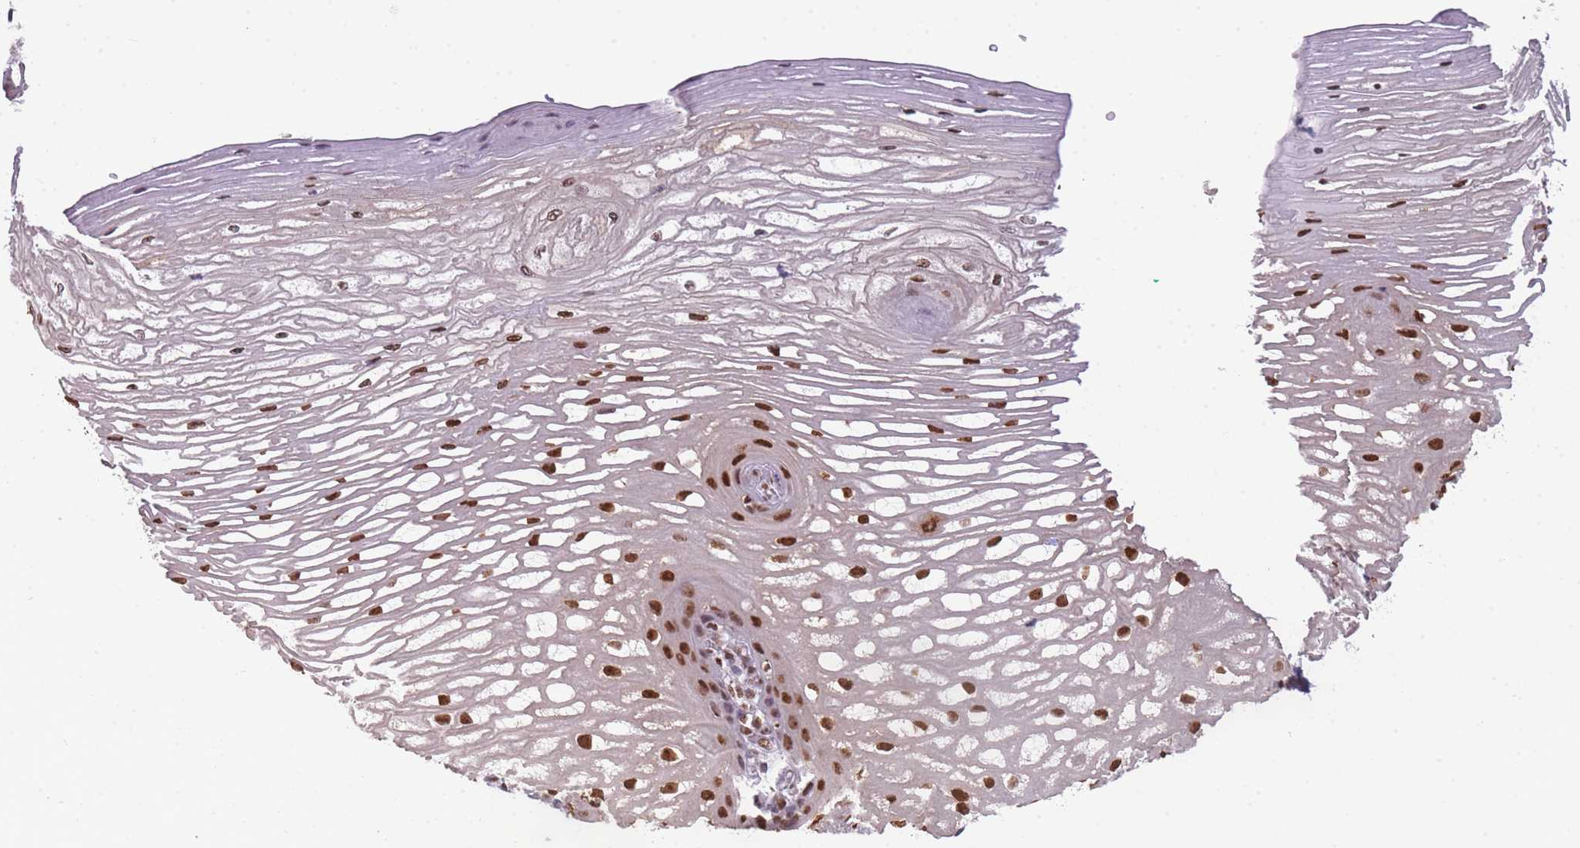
{"staining": {"intensity": "strong", "quantity": ">75%", "location": "nuclear"}, "tissue": "esophagus", "cell_type": "Squamous epithelial cells", "image_type": "normal", "snomed": [{"axis": "morphology", "description": "Normal tissue, NOS"}, {"axis": "topography", "description": "Esophagus"}], "caption": "Protein positivity by immunohistochemistry demonstrates strong nuclear expression in approximately >75% of squamous epithelial cells in benign esophagus.", "gene": "EVC2", "patient": {"sex": "male", "age": 69}}